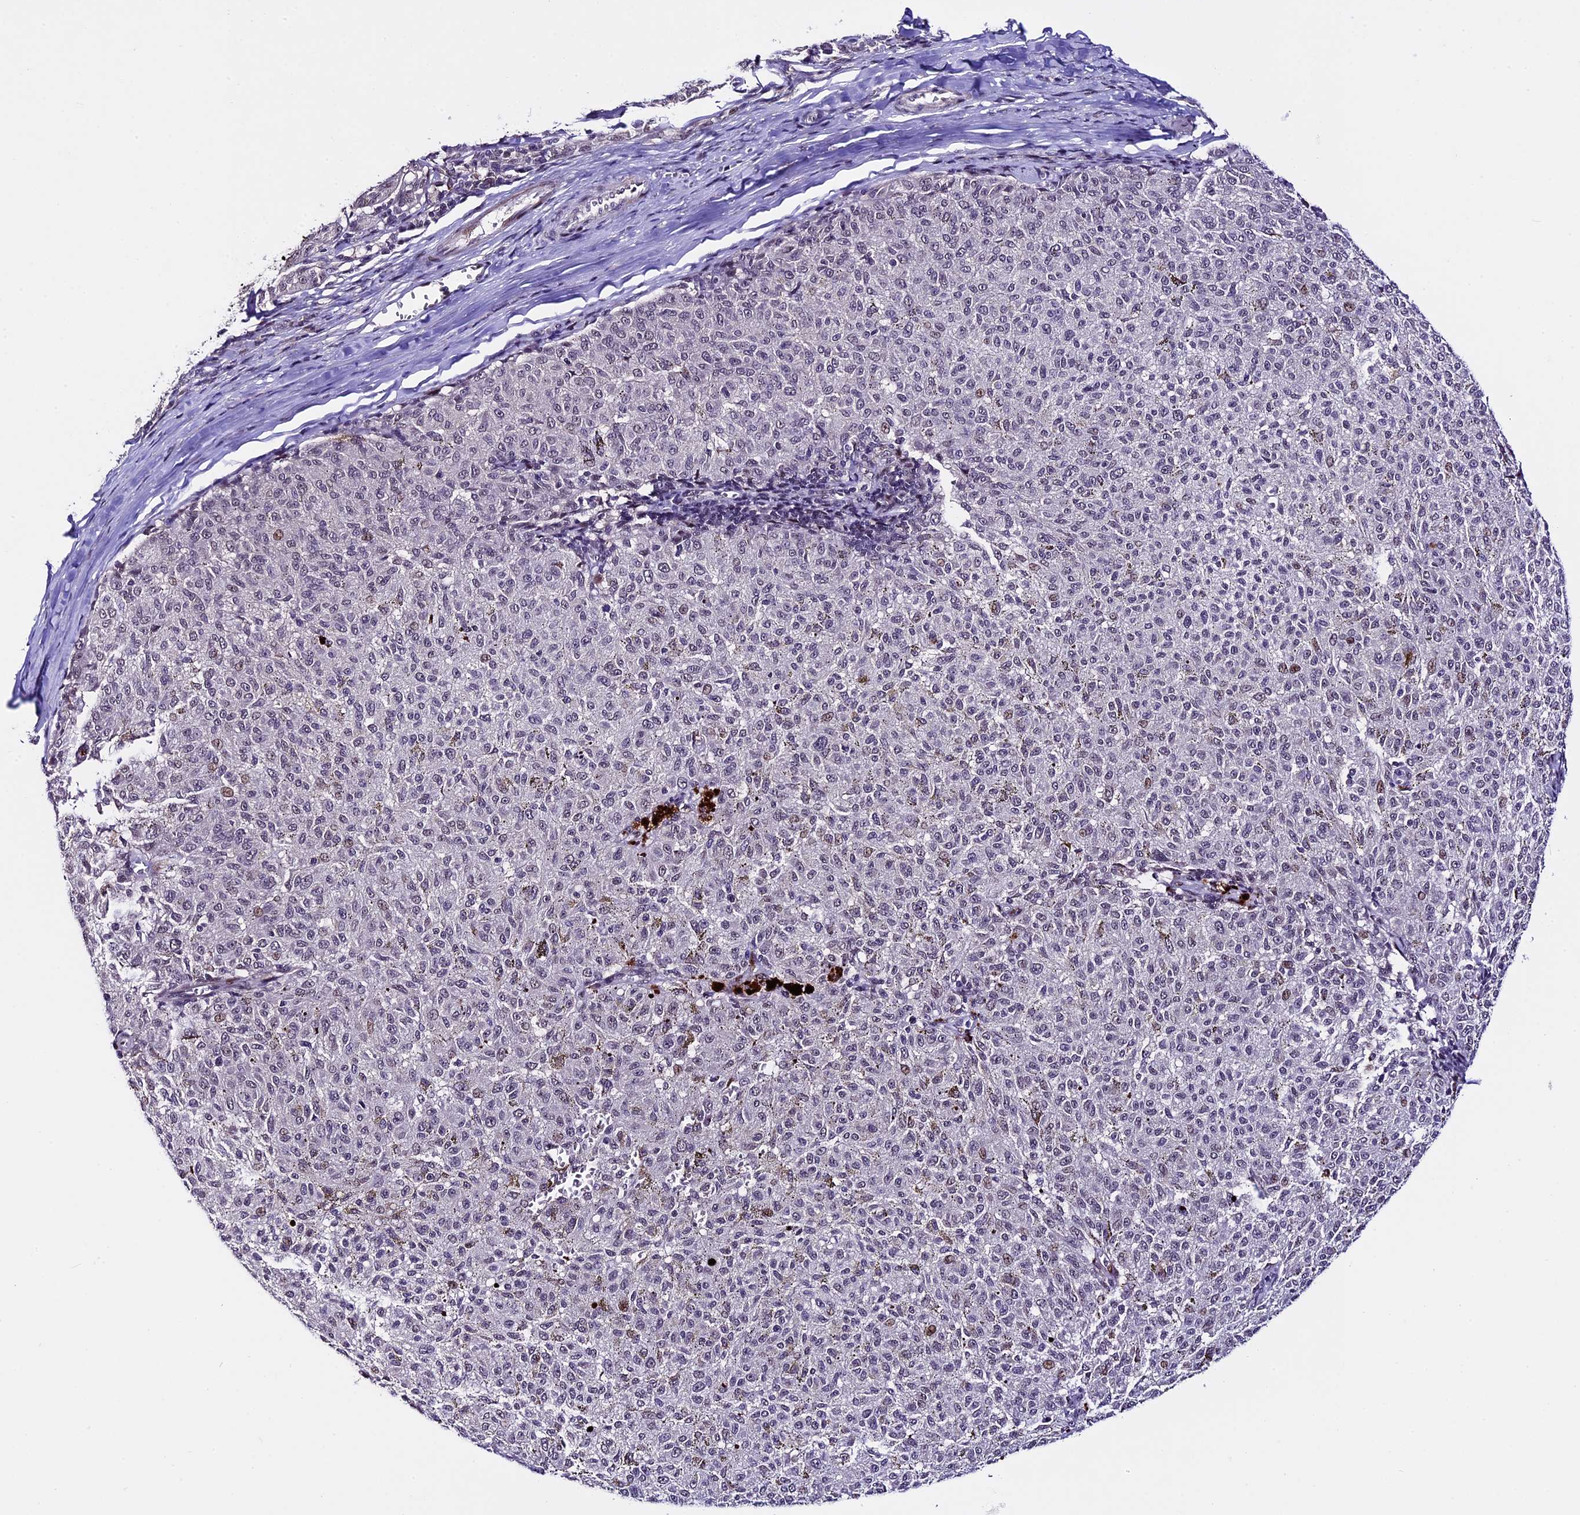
{"staining": {"intensity": "moderate", "quantity": "<25%", "location": "nuclear"}, "tissue": "melanoma", "cell_type": "Tumor cells", "image_type": "cancer", "snomed": [{"axis": "morphology", "description": "Malignant melanoma, NOS"}, {"axis": "topography", "description": "Skin"}], "caption": "An IHC image of neoplastic tissue is shown. Protein staining in brown shows moderate nuclear positivity in melanoma within tumor cells.", "gene": "TCP11L2", "patient": {"sex": "female", "age": 72}}